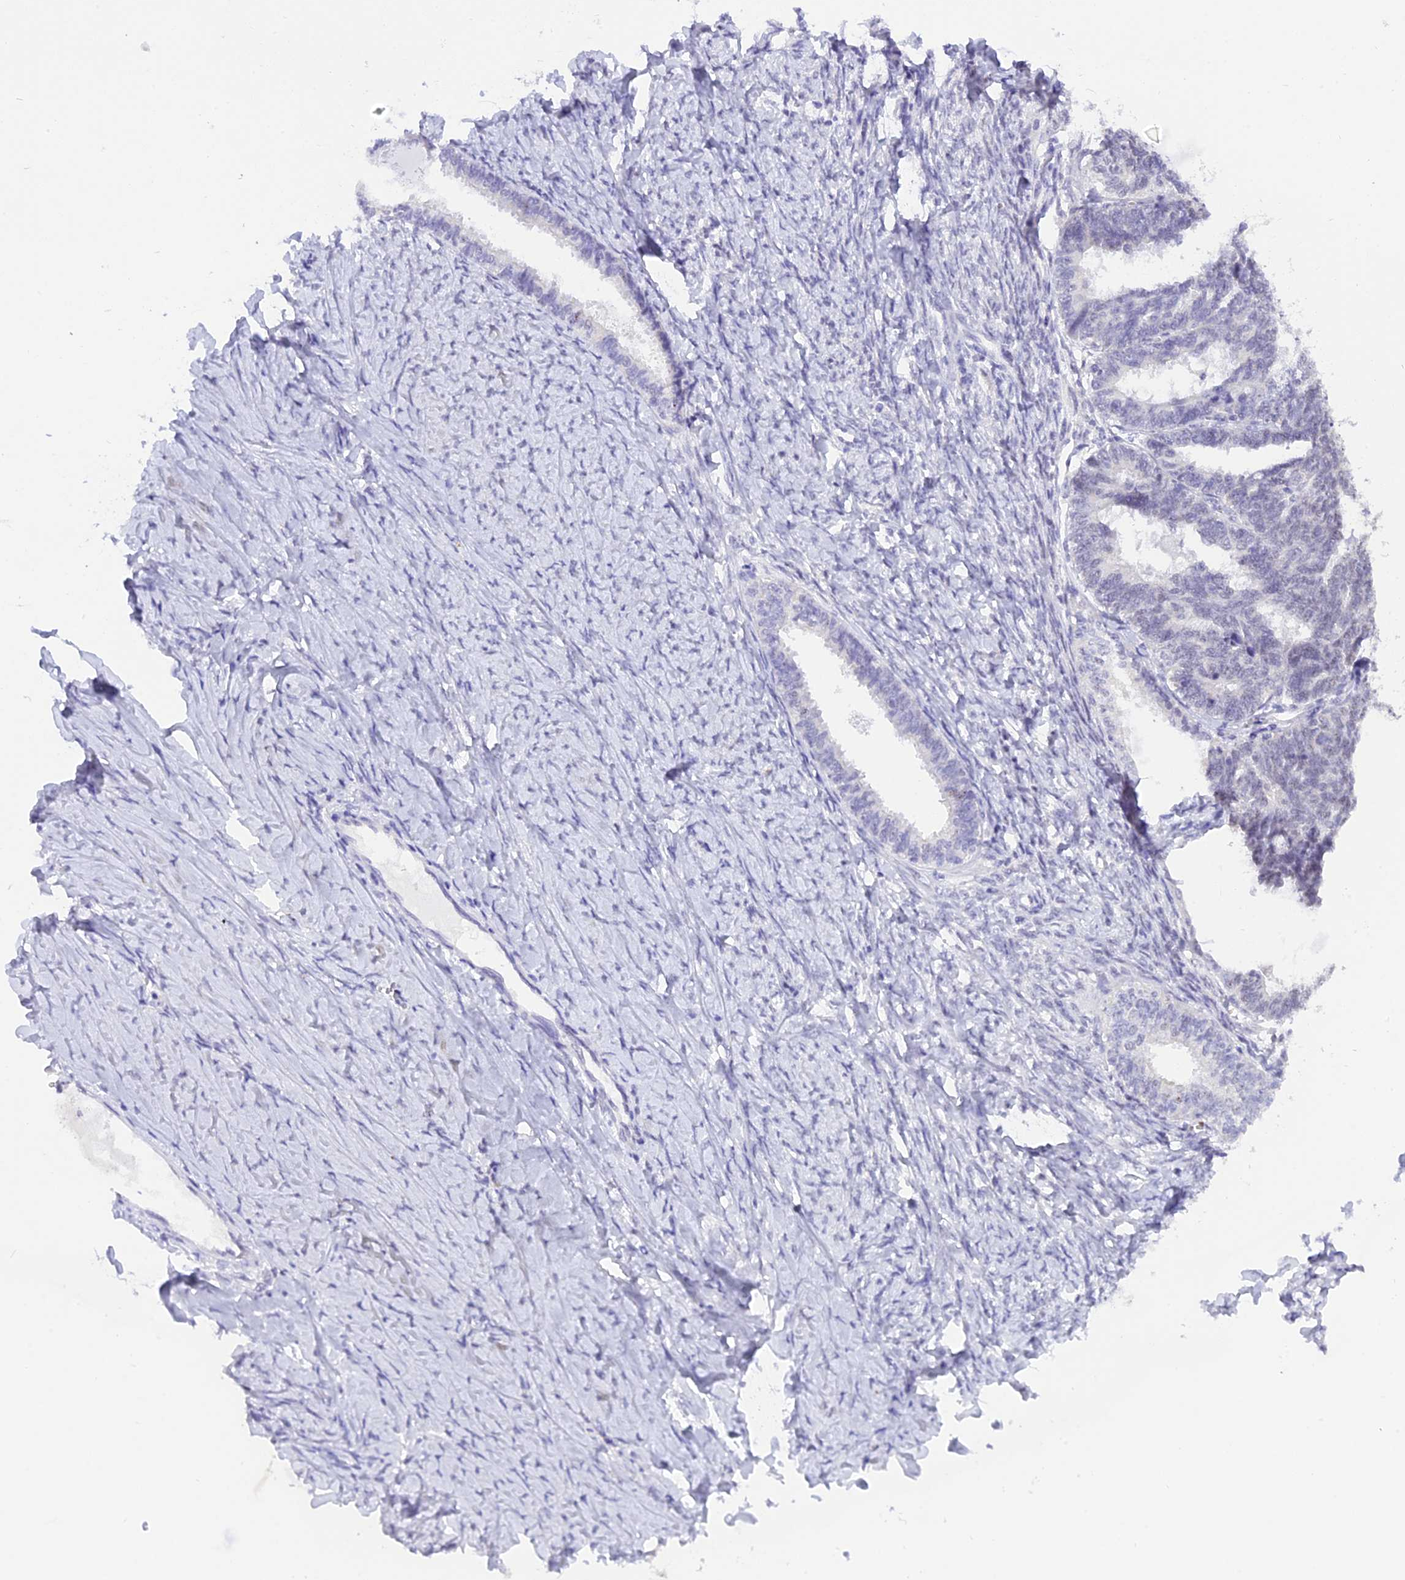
{"staining": {"intensity": "negative", "quantity": "none", "location": "none"}, "tissue": "ovarian cancer", "cell_type": "Tumor cells", "image_type": "cancer", "snomed": [{"axis": "morphology", "description": "Cystadenocarcinoma, serous, NOS"}, {"axis": "topography", "description": "Ovary"}], "caption": "Immunohistochemistry photomicrograph of neoplastic tissue: human ovarian serous cystadenocarcinoma stained with DAB (3,3'-diaminobenzidine) reveals no significant protein staining in tumor cells.", "gene": "AHSP", "patient": {"sex": "female", "age": 79}}